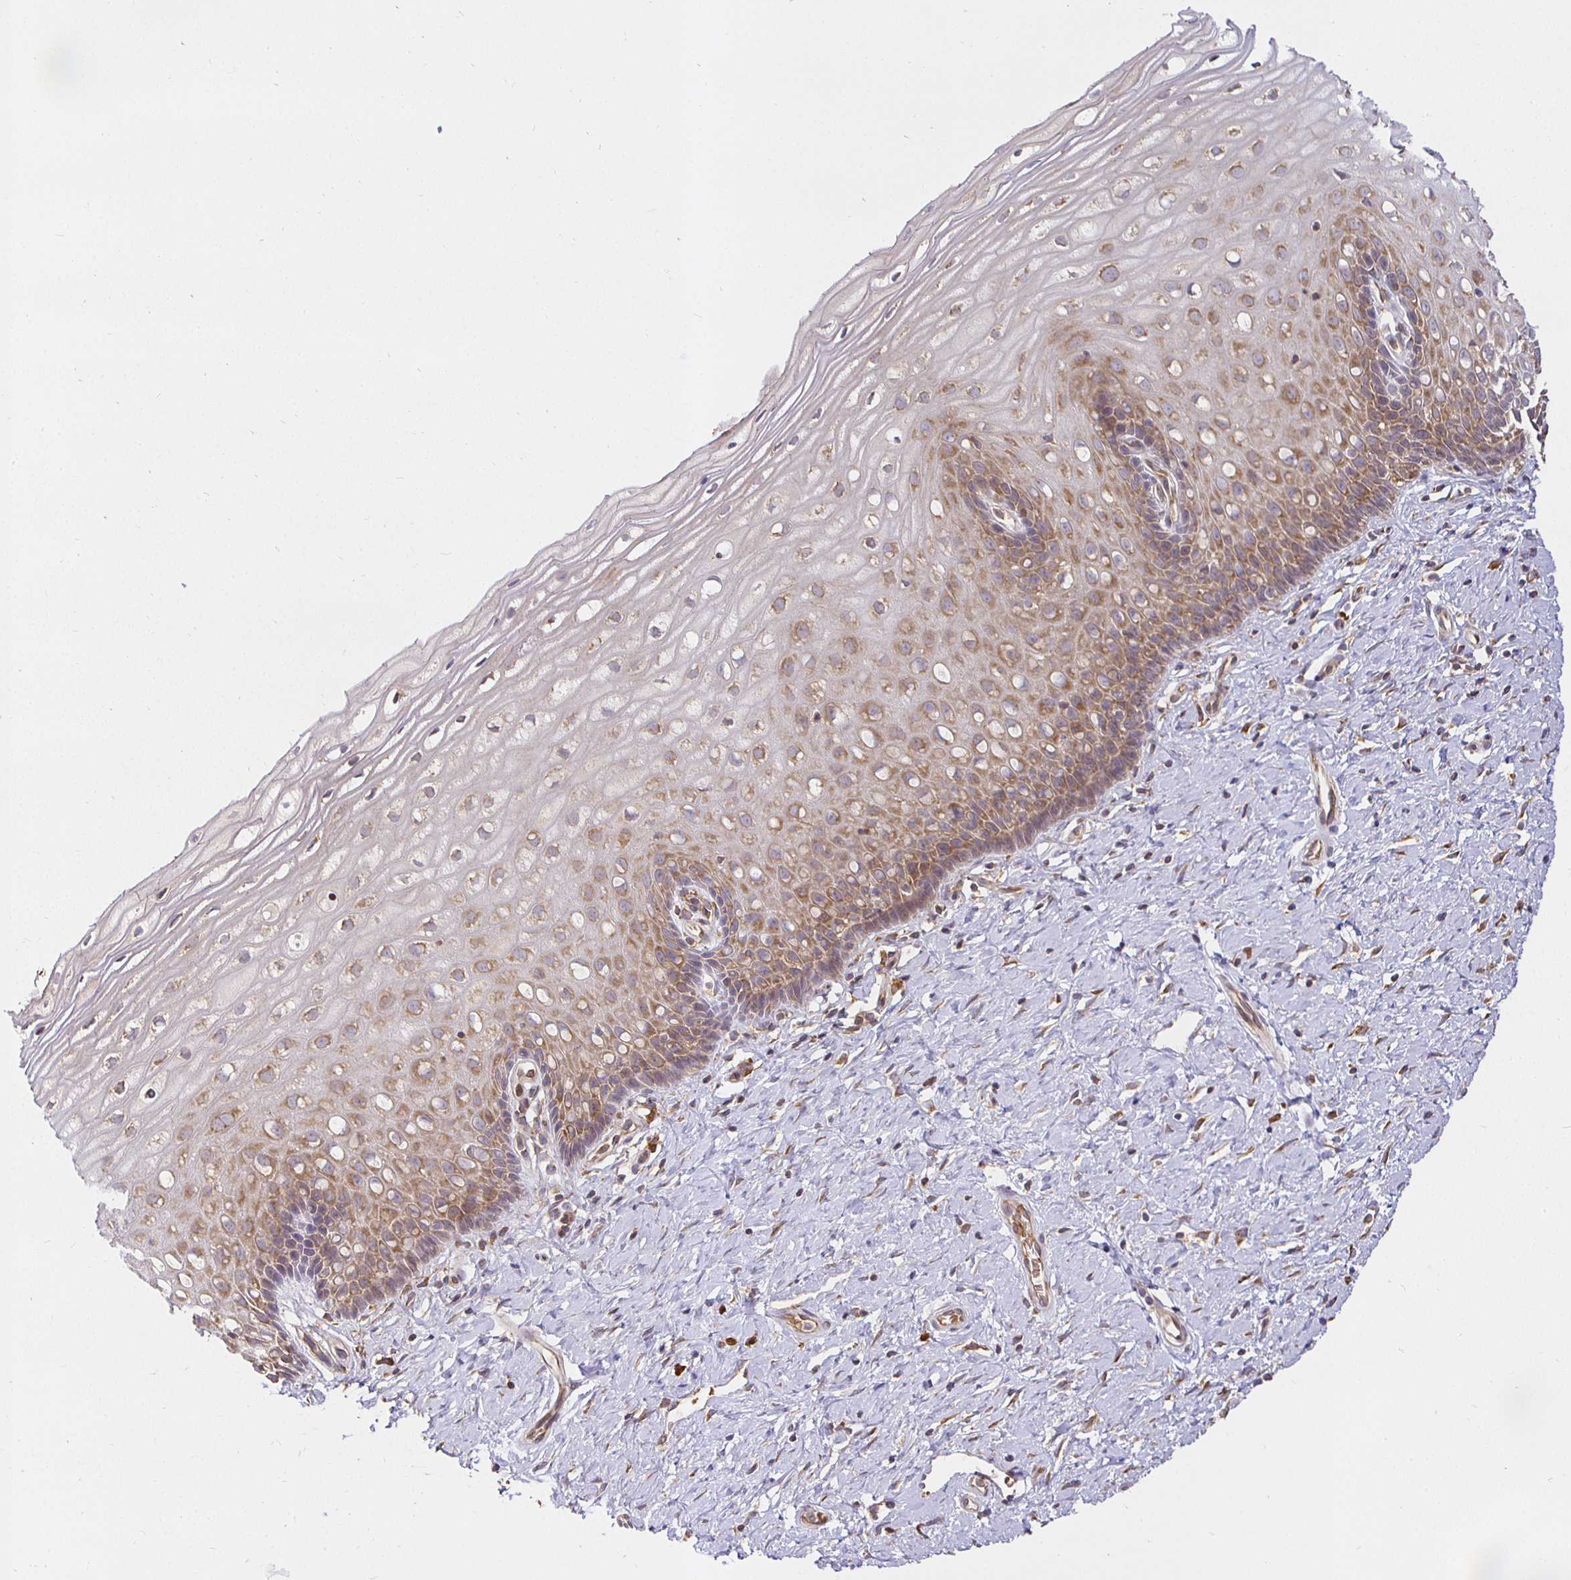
{"staining": {"intensity": "weak", "quantity": ">75%", "location": "cytoplasmic/membranous"}, "tissue": "cervix", "cell_type": "Glandular cells", "image_type": "normal", "snomed": [{"axis": "morphology", "description": "Normal tissue, NOS"}, {"axis": "topography", "description": "Cervix"}], "caption": "A brown stain shows weak cytoplasmic/membranous staining of a protein in glandular cells of unremarkable cervix.", "gene": "IRAK1", "patient": {"sex": "female", "age": 37}}